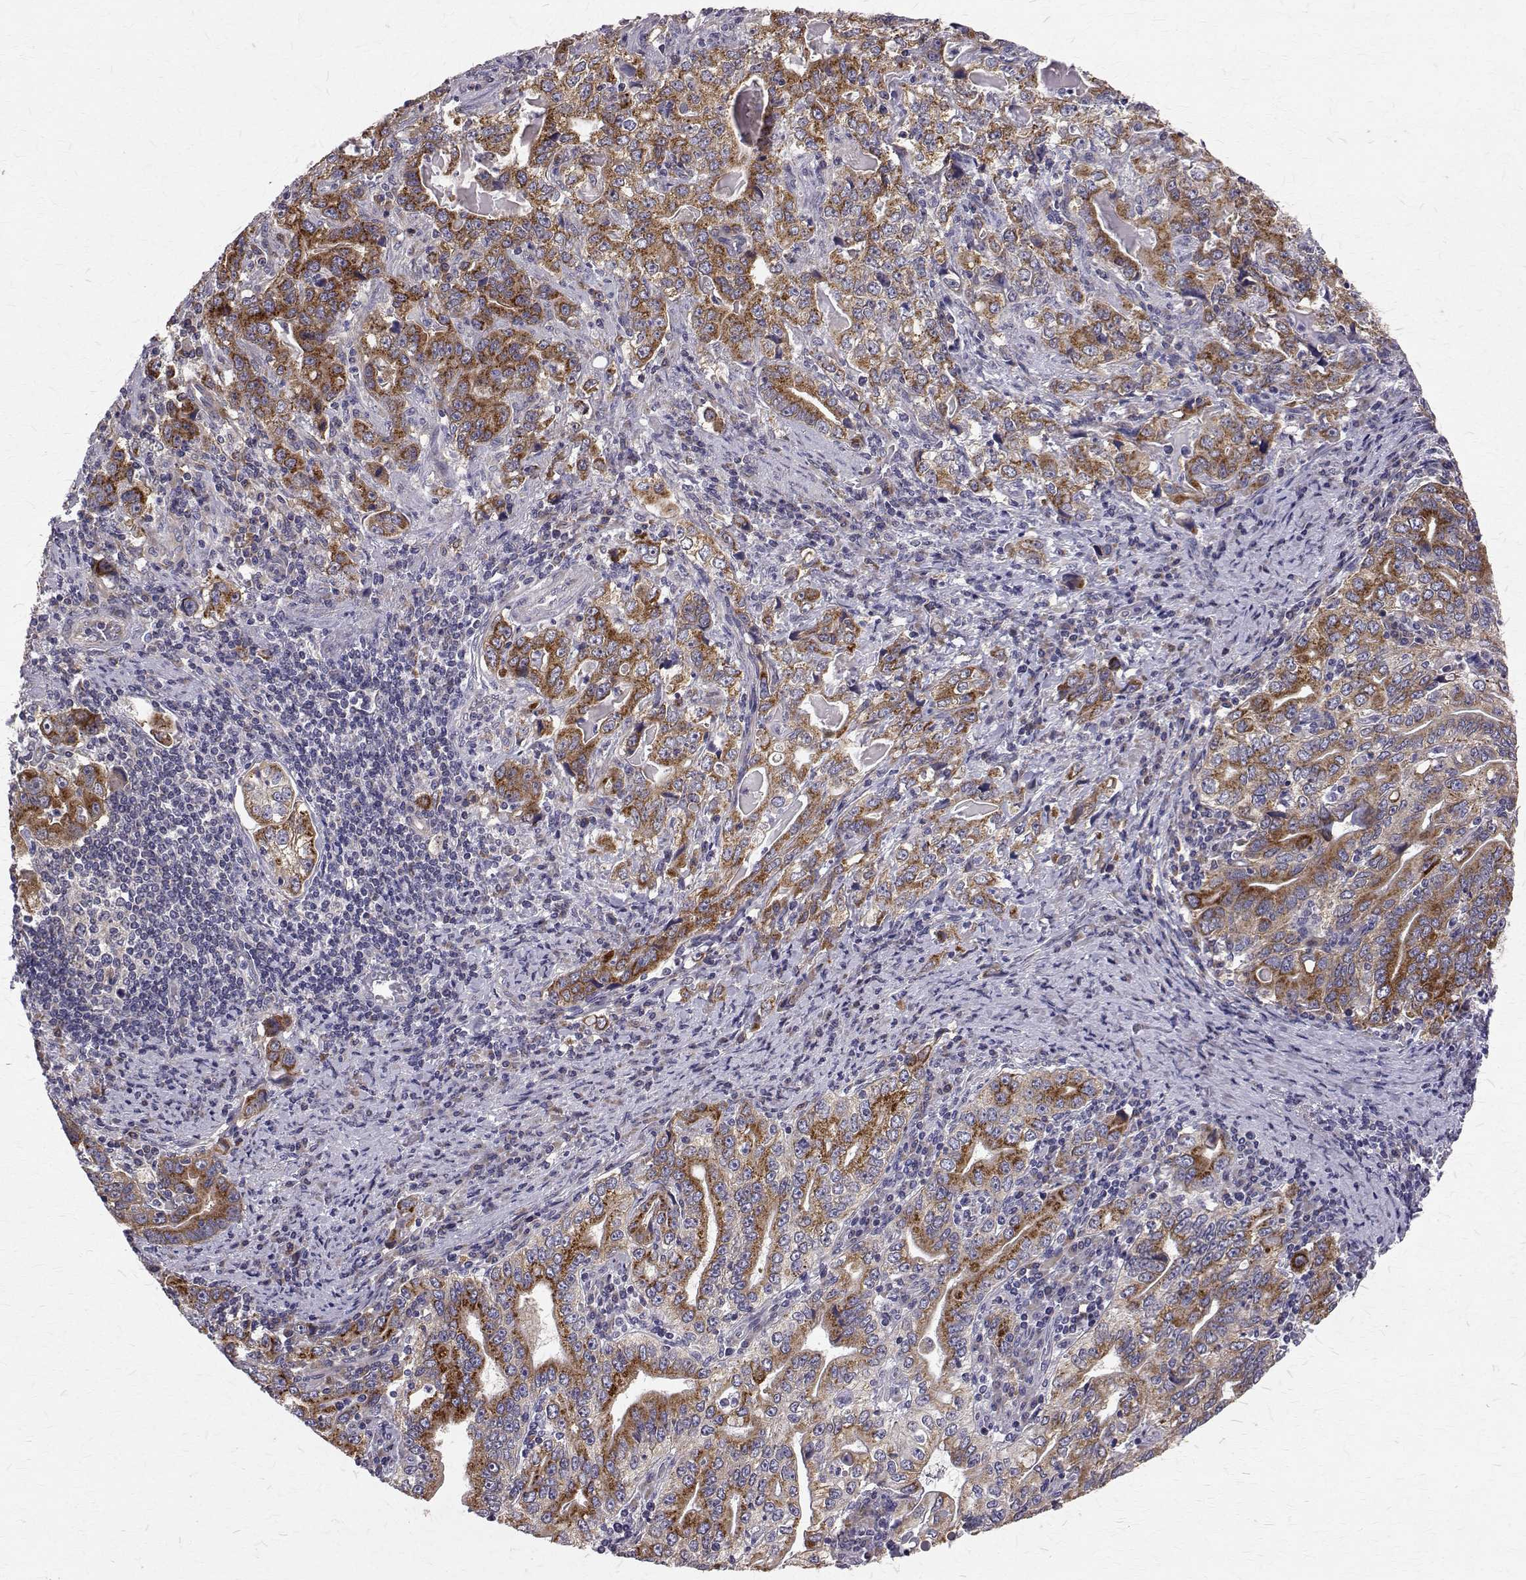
{"staining": {"intensity": "moderate", "quantity": ">75%", "location": "cytoplasmic/membranous"}, "tissue": "stomach cancer", "cell_type": "Tumor cells", "image_type": "cancer", "snomed": [{"axis": "morphology", "description": "Adenocarcinoma, NOS"}, {"axis": "topography", "description": "Stomach, lower"}], "caption": "IHC photomicrograph of stomach cancer stained for a protein (brown), which shows medium levels of moderate cytoplasmic/membranous positivity in approximately >75% of tumor cells.", "gene": "ARFGAP1", "patient": {"sex": "female", "age": 72}}